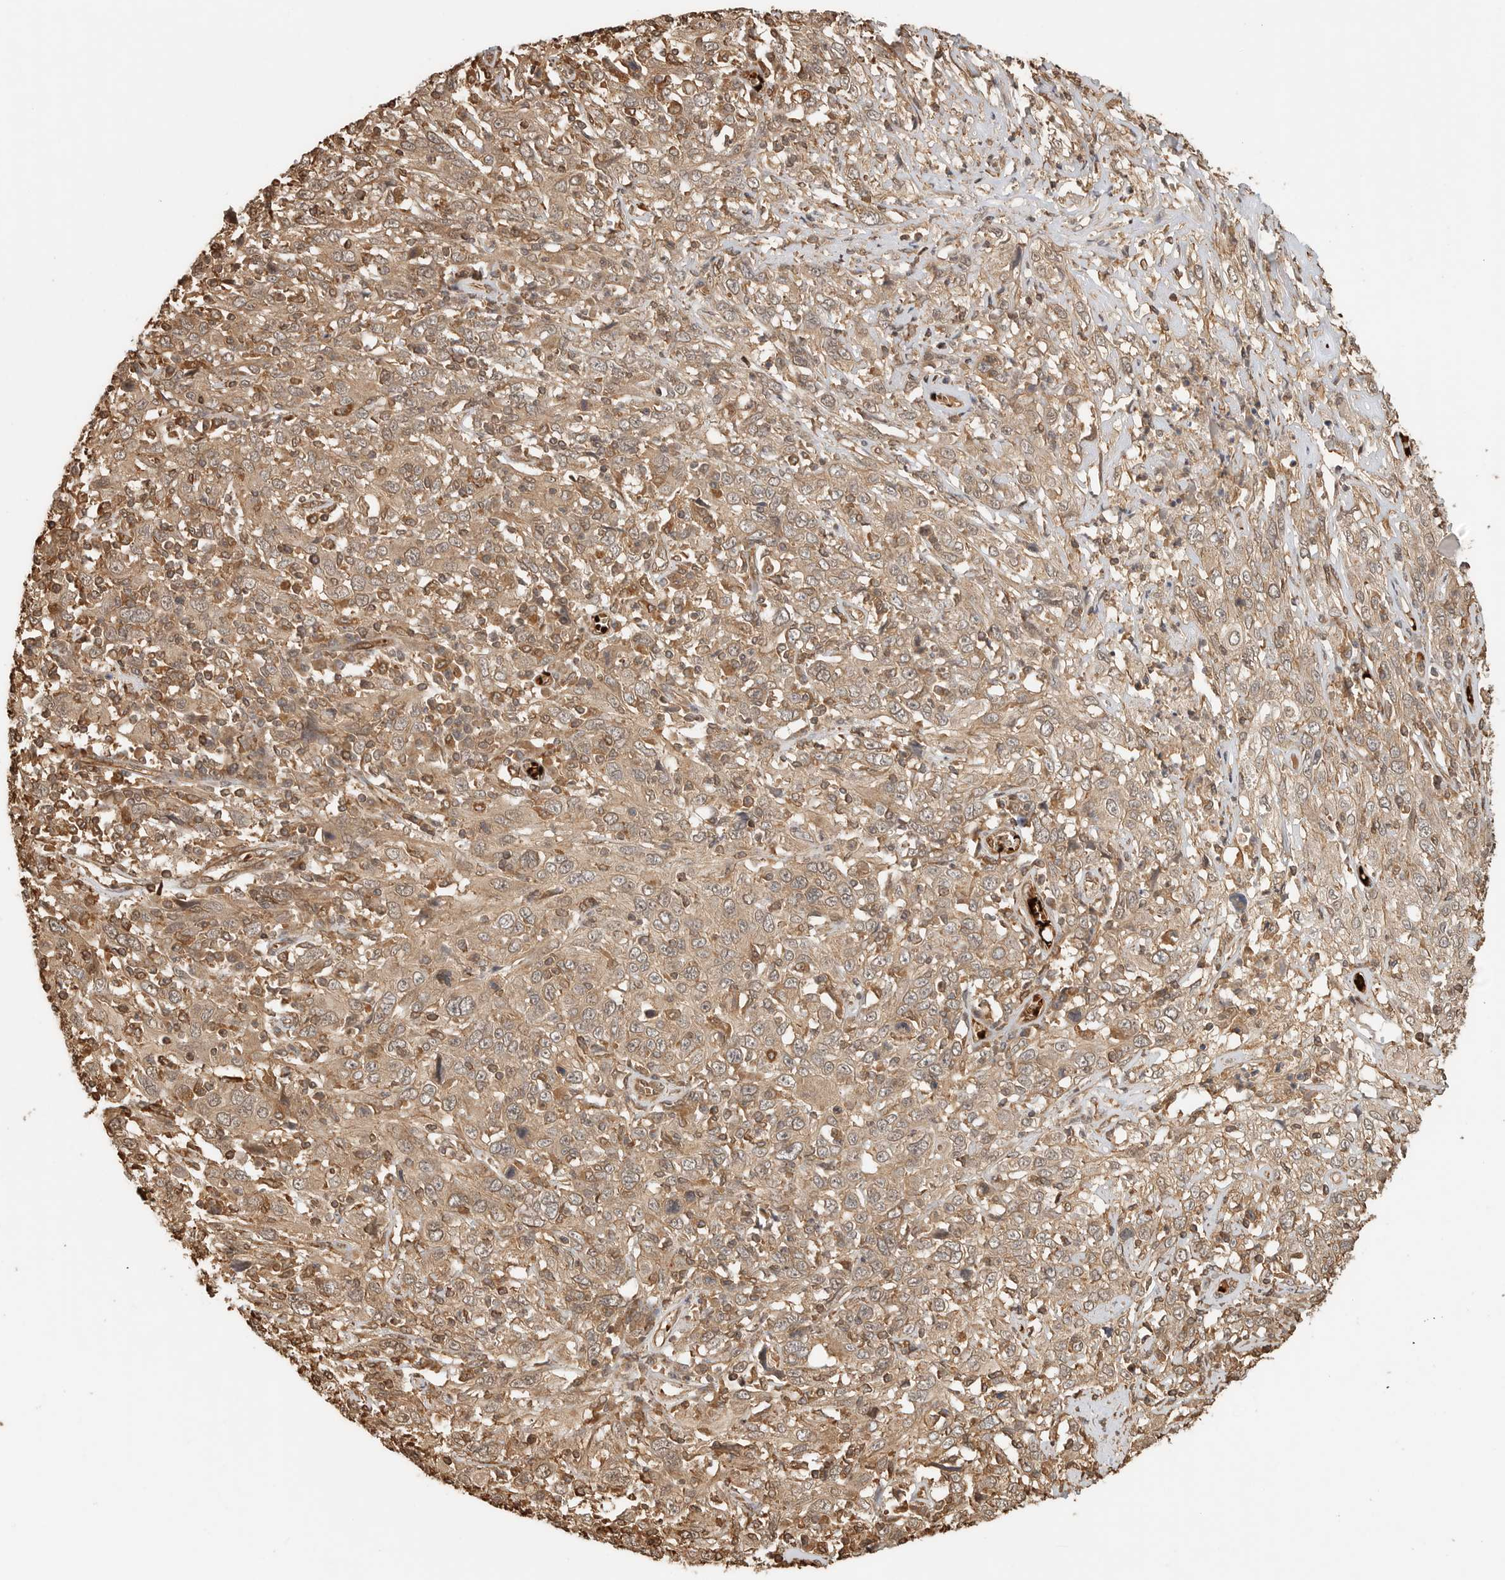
{"staining": {"intensity": "weak", "quantity": ">75%", "location": "cytoplasmic/membranous"}, "tissue": "cervical cancer", "cell_type": "Tumor cells", "image_type": "cancer", "snomed": [{"axis": "morphology", "description": "Squamous cell carcinoma, NOS"}, {"axis": "topography", "description": "Cervix"}], "caption": "Immunohistochemical staining of human cervical cancer (squamous cell carcinoma) shows weak cytoplasmic/membranous protein staining in approximately >75% of tumor cells. (DAB = brown stain, brightfield microscopy at high magnification).", "gene": "OTUD6B", "patient": {"sex": "female", "age": 46}}